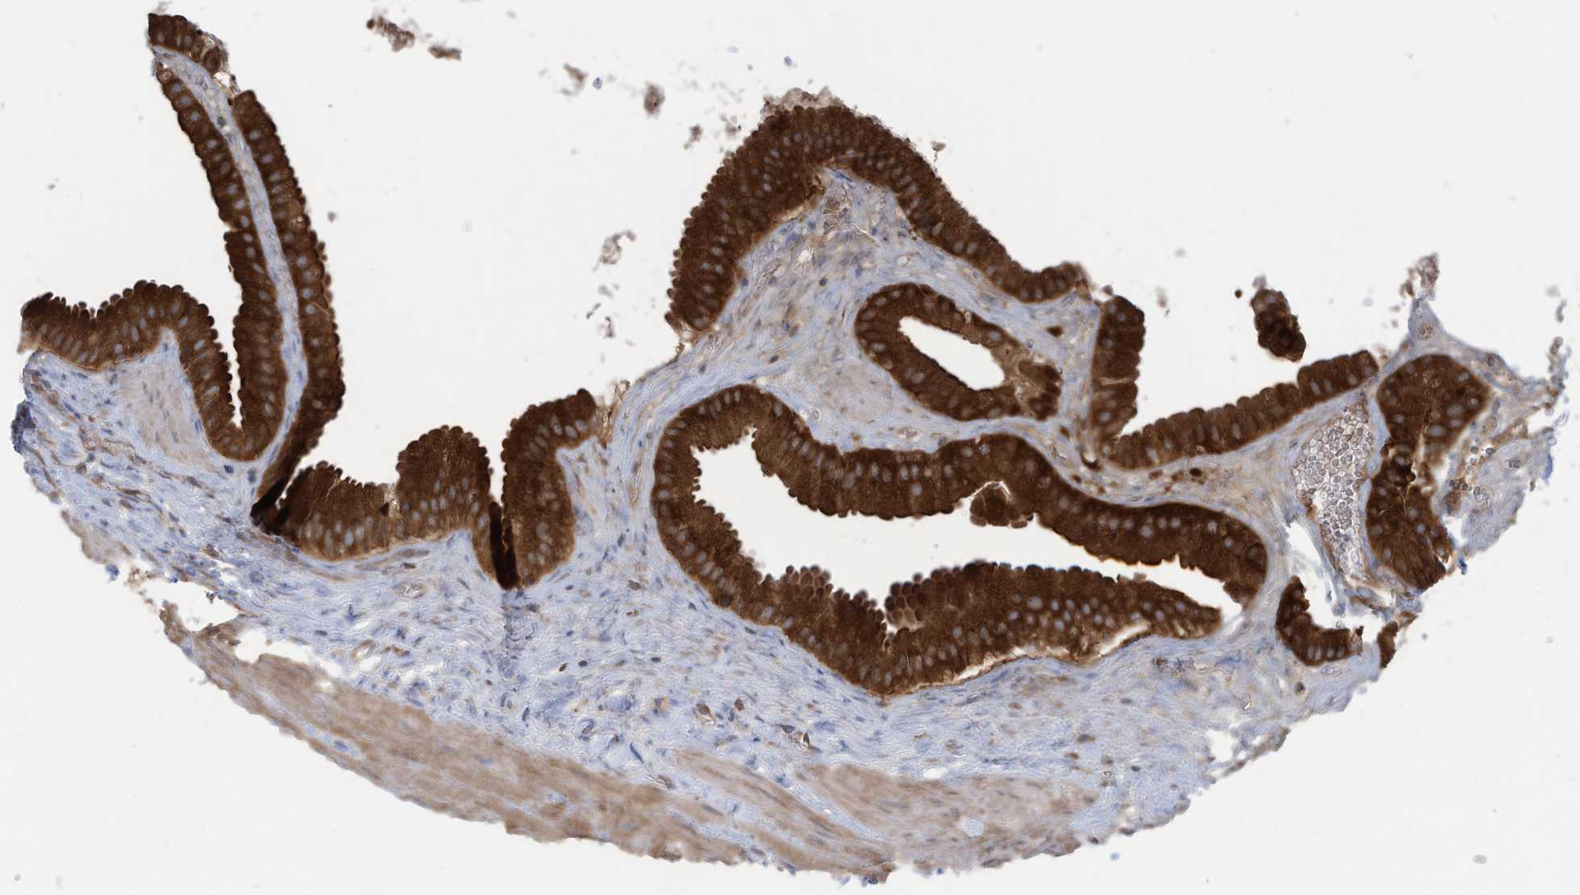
{"staining": {"intensity": "strong", "quantity": ">75%", "location": "cytoplasmic/membranous"}, "tissue": "gallbladder", "cell_type": "Glandular cells", "image_type": "normal", "snomed": [{"axis": "morphology", "description": "Normal tissue, NOS"}, {"axis": "topography", "description": "Gallbladder"}], "caption": "Protein expression by IHC displays strong cytoplasmic/membranous expression in about >75% of glandular cells in benign gallbladder. Nuclei are stained in blue.", "gene": "OLA1", "patient": {"sex": "male", "age": 55}}